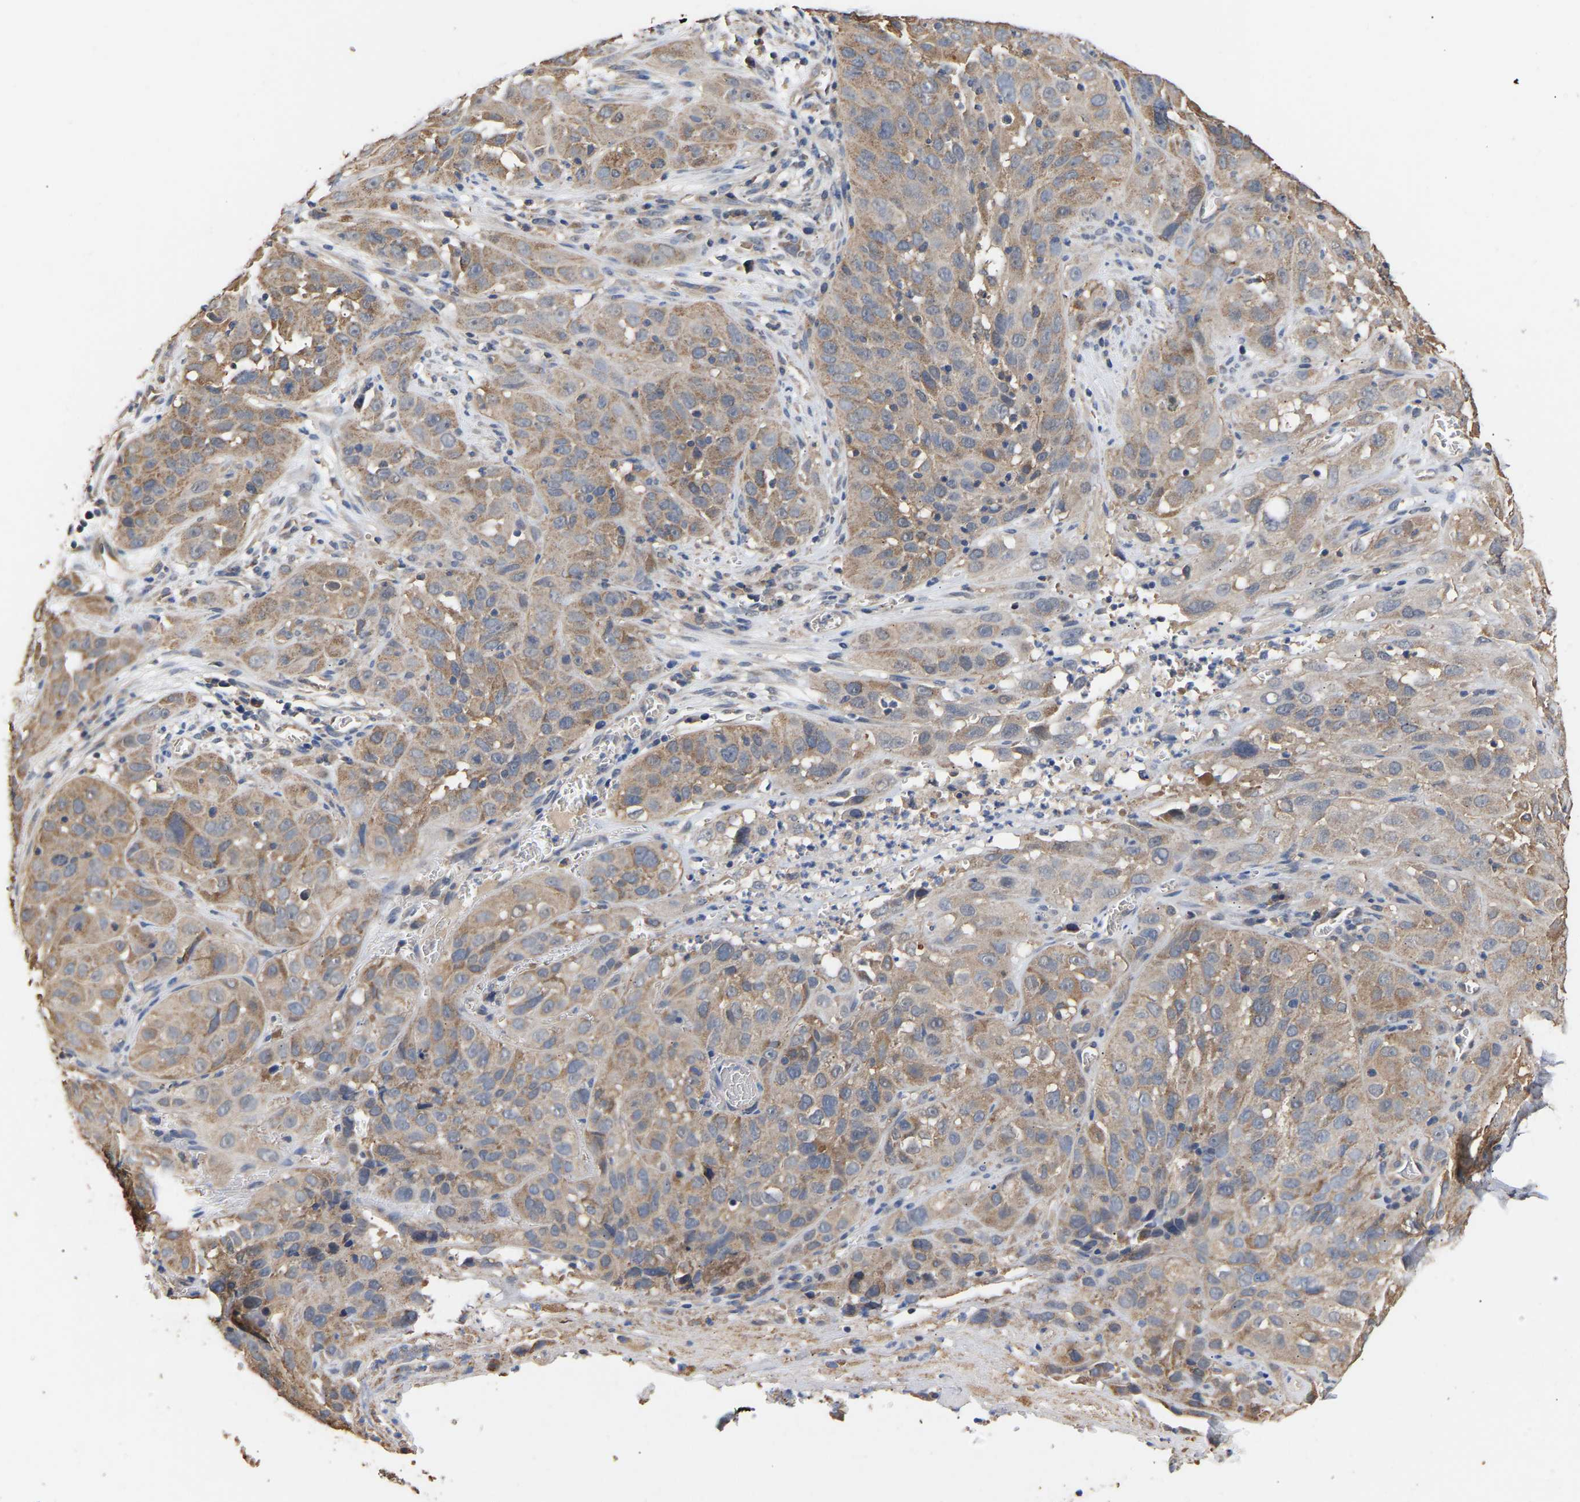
{"staining": {"intensity": "moderate", "quantity": ">75%", "location": "cytoplasmic/membranous"}, "tissue": "cervical cancer", "cell_type": "Tumor cells", "image_type": "cancer", "snomed": [{"axis": "morphology", "description": "Squamous cell carcinoma, NOS"}, {"axis": "topography", "description": "Cervix"}], "caption": "Approximately >75% of tumor cells in cervical cancer (squamous cell carcinoma) reveal moderate cytoplasmic/membranous protein positivity as visualized by brown immunohistochemical staining.", "gene": "ZNF26", "patient": {"sex": "female", "age": 32}}